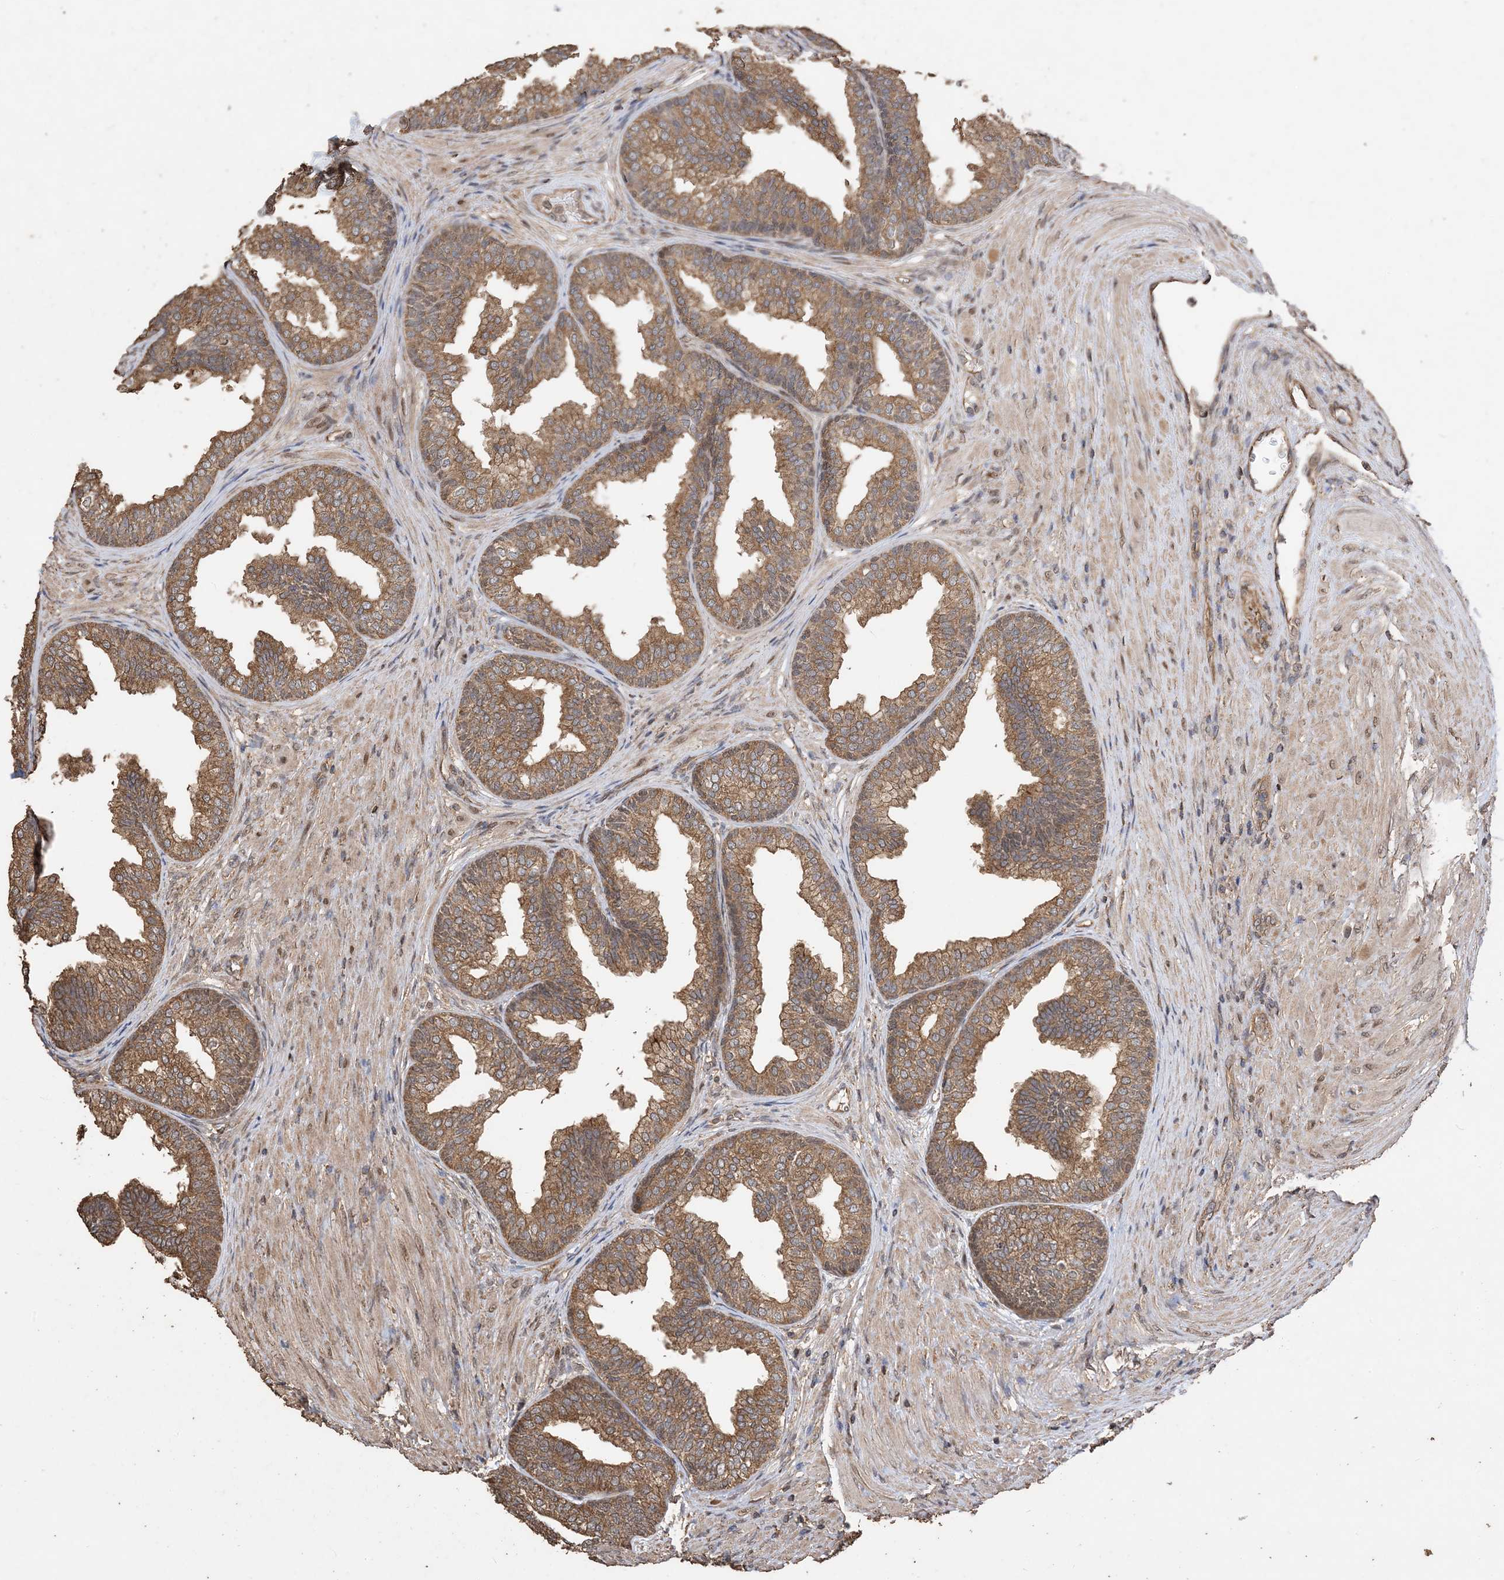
{"staining": {"intensity": "moderate", "quantity": ">75%", "location": "cytoplasmic/membranous"}, "tissue": "prostate", "cell_type": "Glandular cells", "image_type": "normal", "snomed": [{"axis": "morphology", "description": "Normal tissue, NOS"}, {"axis": "topography", "description": "Prostate"}], "caption": "Immunohistochemical staining of normal prostate demonstrates moderate cytoplasmic/membranous protein positivity in about >75% of glandular cells. The protein is shown in brown color, while the nuclei are stained blue.", "gene": "ZKSCAN5", "patient": {"sex": "male", "age": 76}}